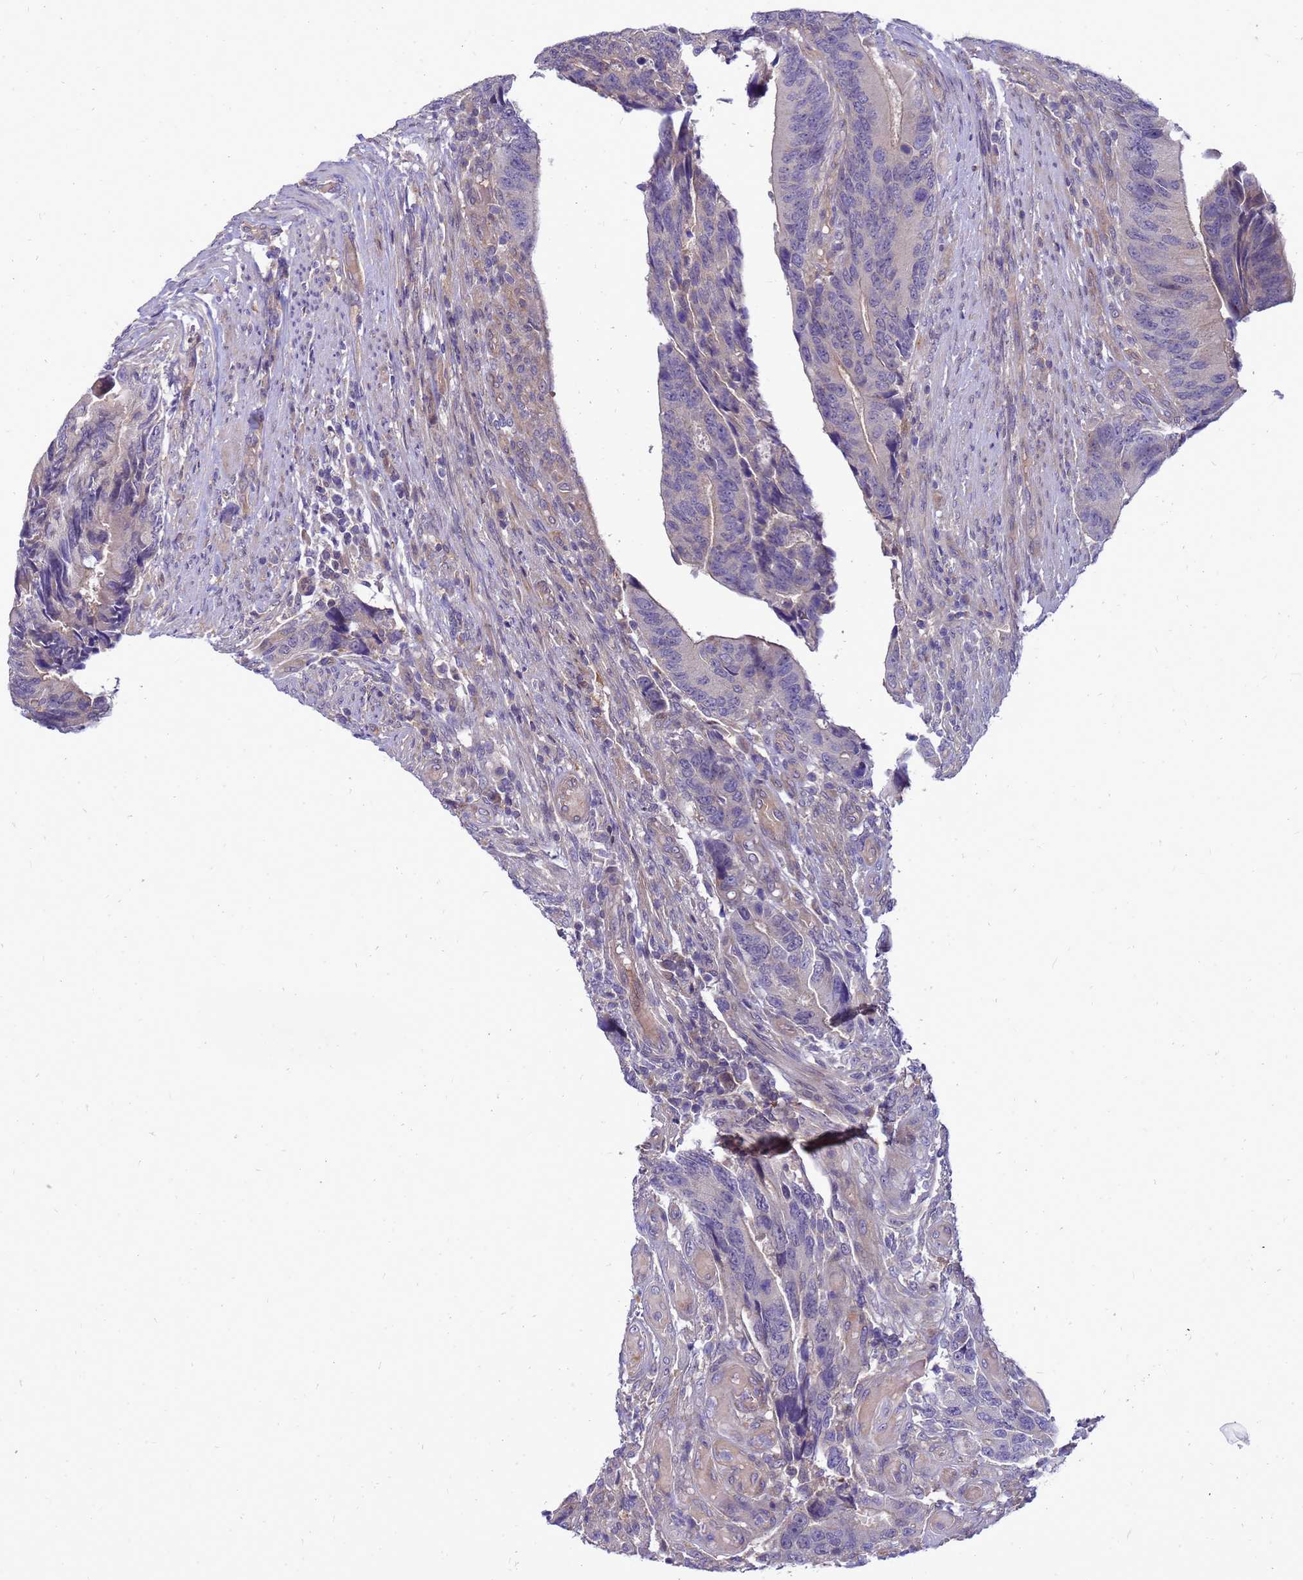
{"staining": {"intensity": "negative", "quantity": "none", "location": "none"}, "tissue": "colorectal cancer", "cell_type": "Tumor cells", "image_type": "cancer", "snomed": [{"axis": "morphology", "description": "Adenocarcinoma, NOS"}, {"axis": "topography", "description": "Colon"}], "caption": "Immunohistochemistry (IHC) histopathology image of human adenocarcinoma (colorectal) stained for a protein (brown), which demonstrates no staining in tumor cells.", "gene": "ENOPH1", "patient": {"sex": "male", "age": 87}}